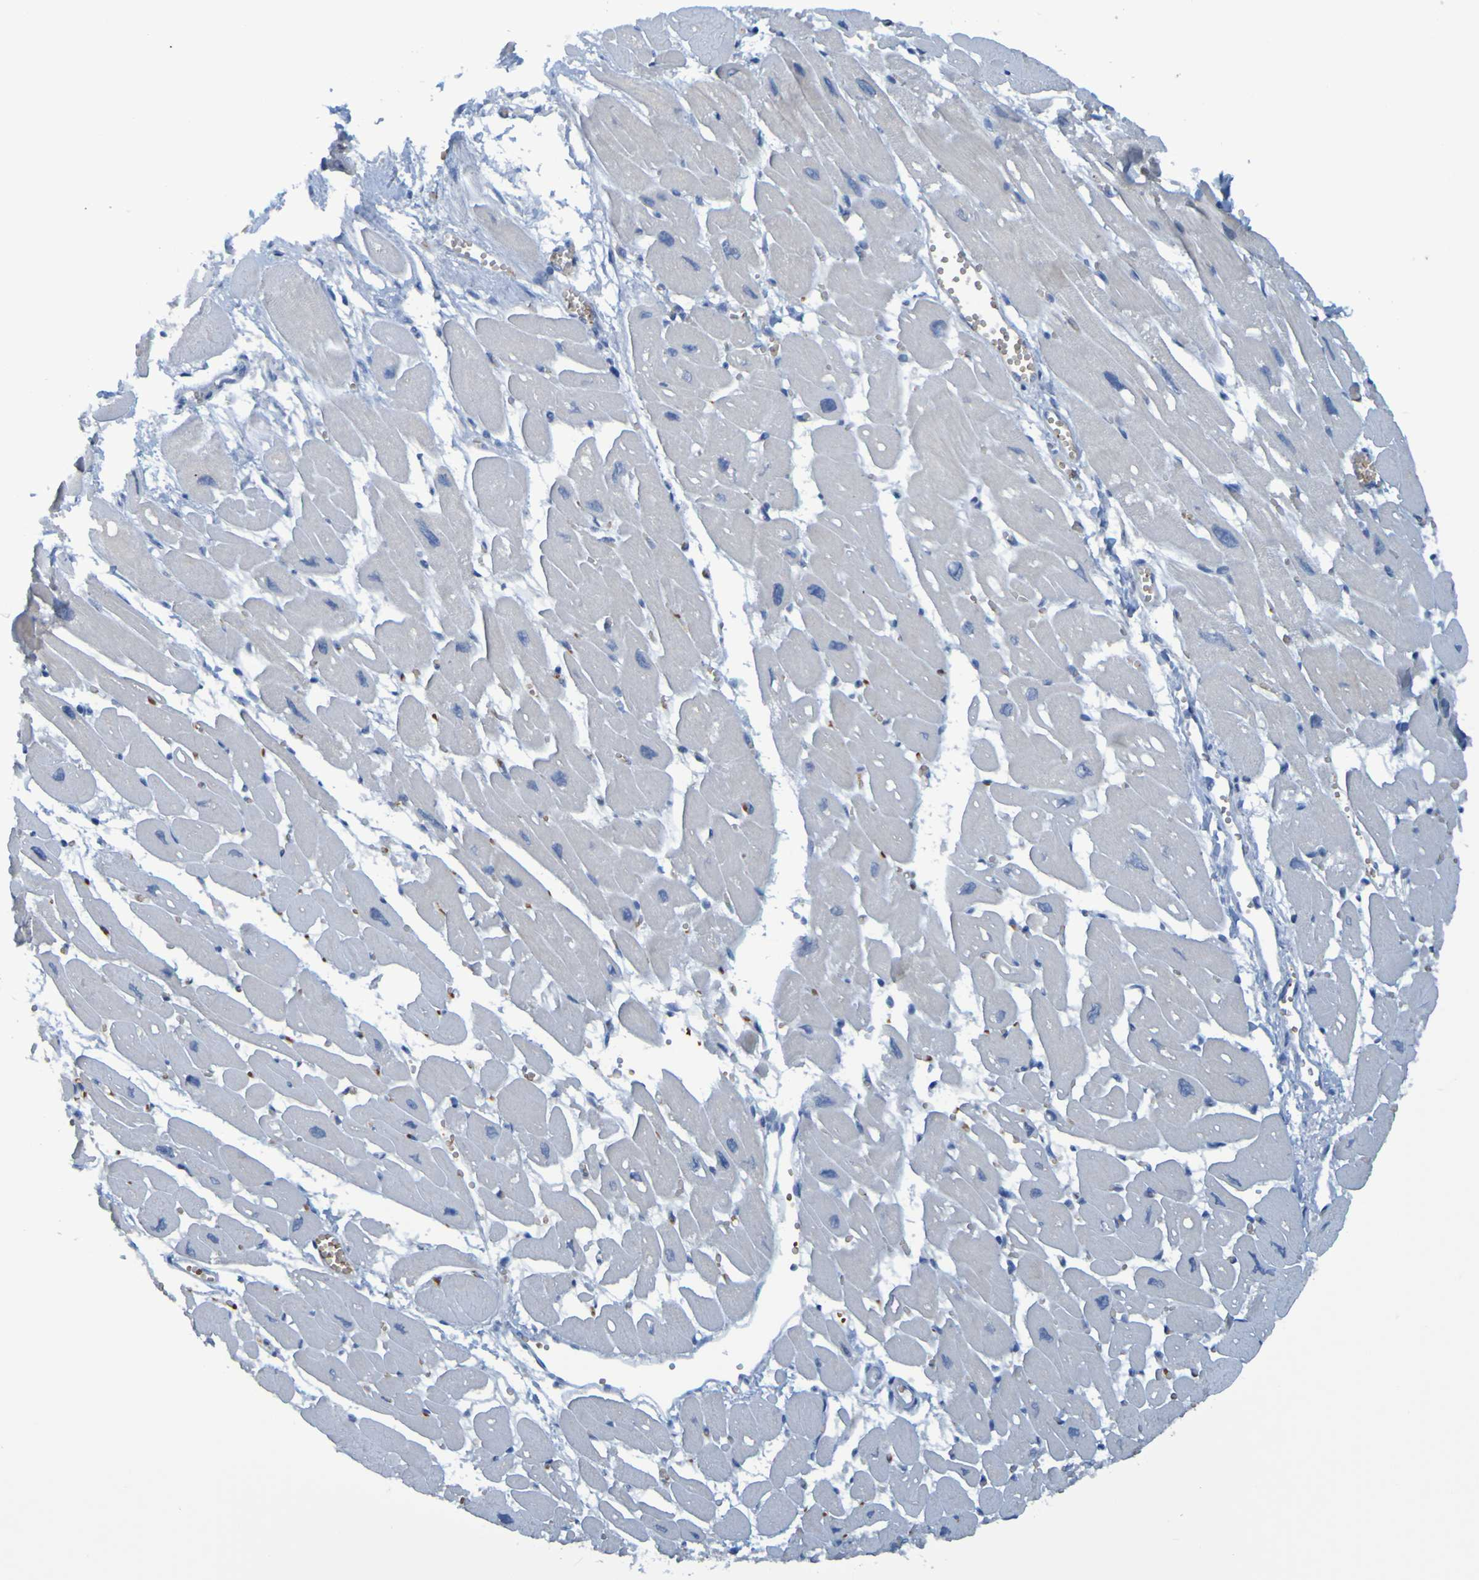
{"staining": {"intensity": "weak", "quantity": "<25%", "location": "cytoplasmic/membranous"}, "tissue": "heart muscle", "cell_type": "Cardiomyocytes", "image_type": "normal", "snomed": [{"axis": "morphology", "description": "Normal tissue, NOS"}, {"axis": "topography", "description": "Heart"}], "caption": "IHC histopathology image of normal heart muscle: heart muscle stained with DAB exhibits no significant protein staining in cardiomyocytes. (DAB IHC with hematoxylin counter stain).", "gene": "USP36", "patient": {"sex": "female", "age": 54}}